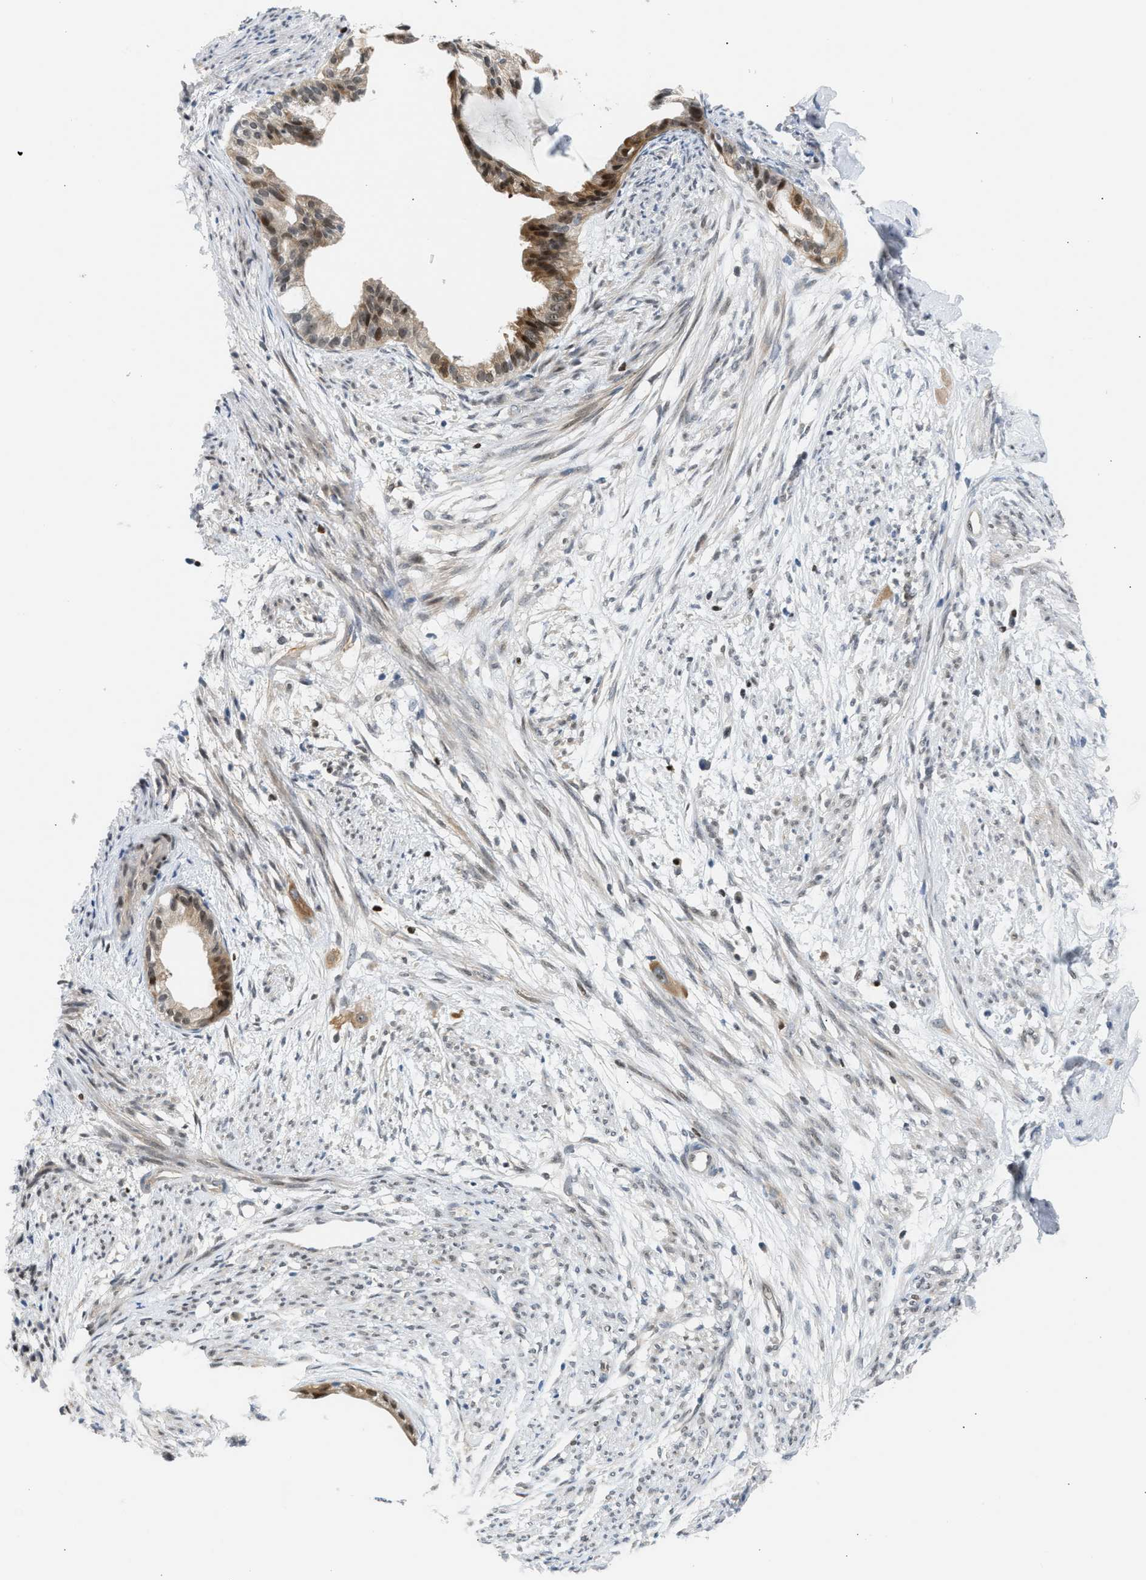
{"staining": {"intensity": "weak", "quantity": "25%-75%", "location": "cytoplasmic/membranous,nuclear"}, "tissue": "cervical cancer", "cell_type": "Tumor cells", "image_type": "cancer", "snomed": [{"axis": "morphology", "description": "Normal tissue, NOS"}, {"axis": "morphology", "description": "Adenocarcinoma, NOS"}, {"axis": "topography", "description": "Cervix"}, {"axis": "topography", "description": "Endometrium"}], "caption": "Approximately 25%-75% of tumor cells in human cervical adenocarcinoma show weak cytoplasmic/membranous and nuclear protein staining as visualized by brown immunohistochemical staining.", "gene": "NPS", "patient": {"sex": "female", "age": 86}}